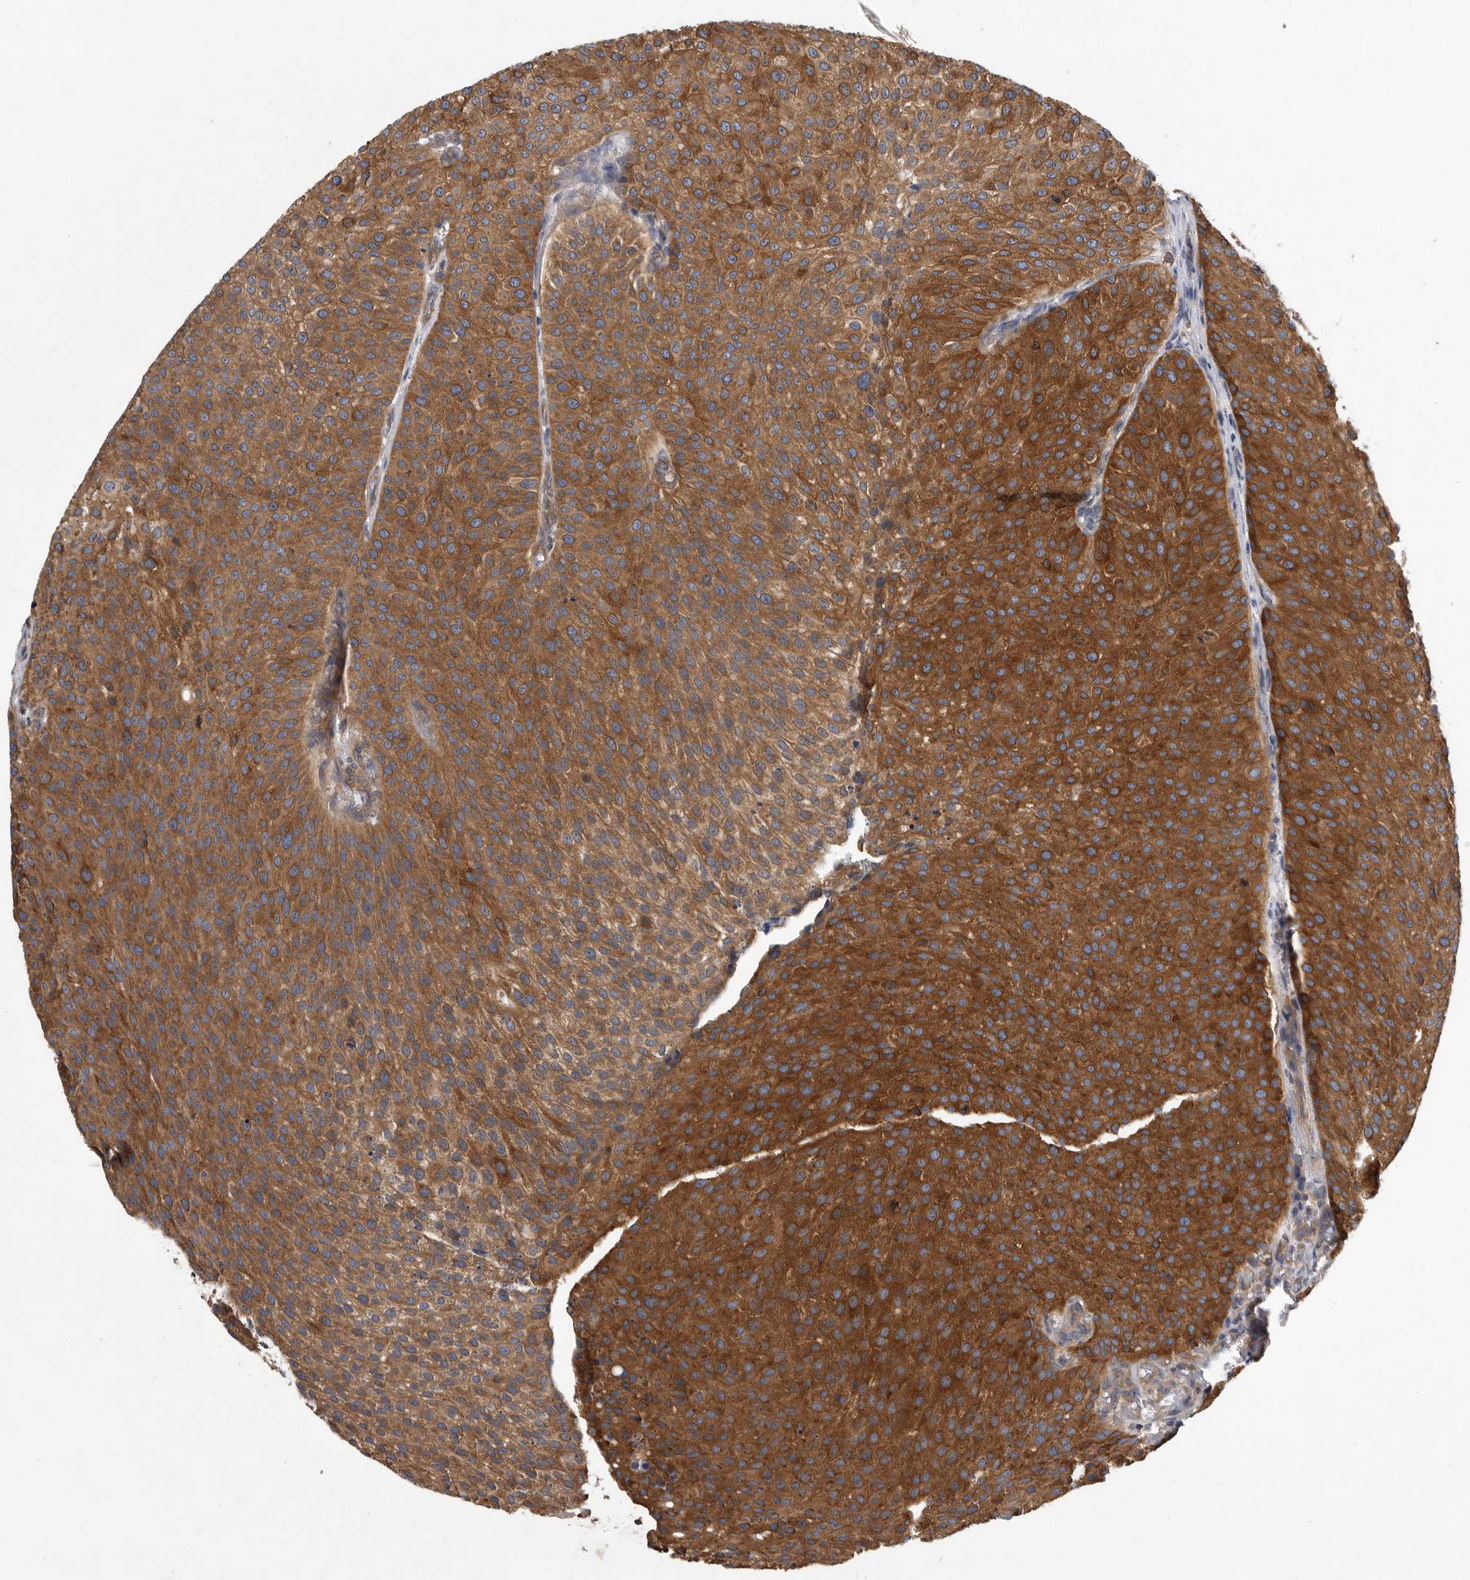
{"staining": {"intensity": "strong", "quantity": ">75%", "location": "cytoplasmic/membranous"}, "tissue": "urothelial cancer", "cell_type": "Tumor cells", "image_type": "cancer", "snomed": [{"axis": "morphology", "description": "Urothelial carcinoma, Low grade"}, {"axis": "topography", "description": "Smooth muscle"}, {"axis": "topography", "description": "Urinary bladder"}], "caption": "Urothelial carcinoma (low-grade) stained with immunohistochemistry exhibits strong cytoplasmic/membranous staining in about >75% of tumor cells.", "gene": "OXR1", "patient": {"sex": "male", "age": 60}}